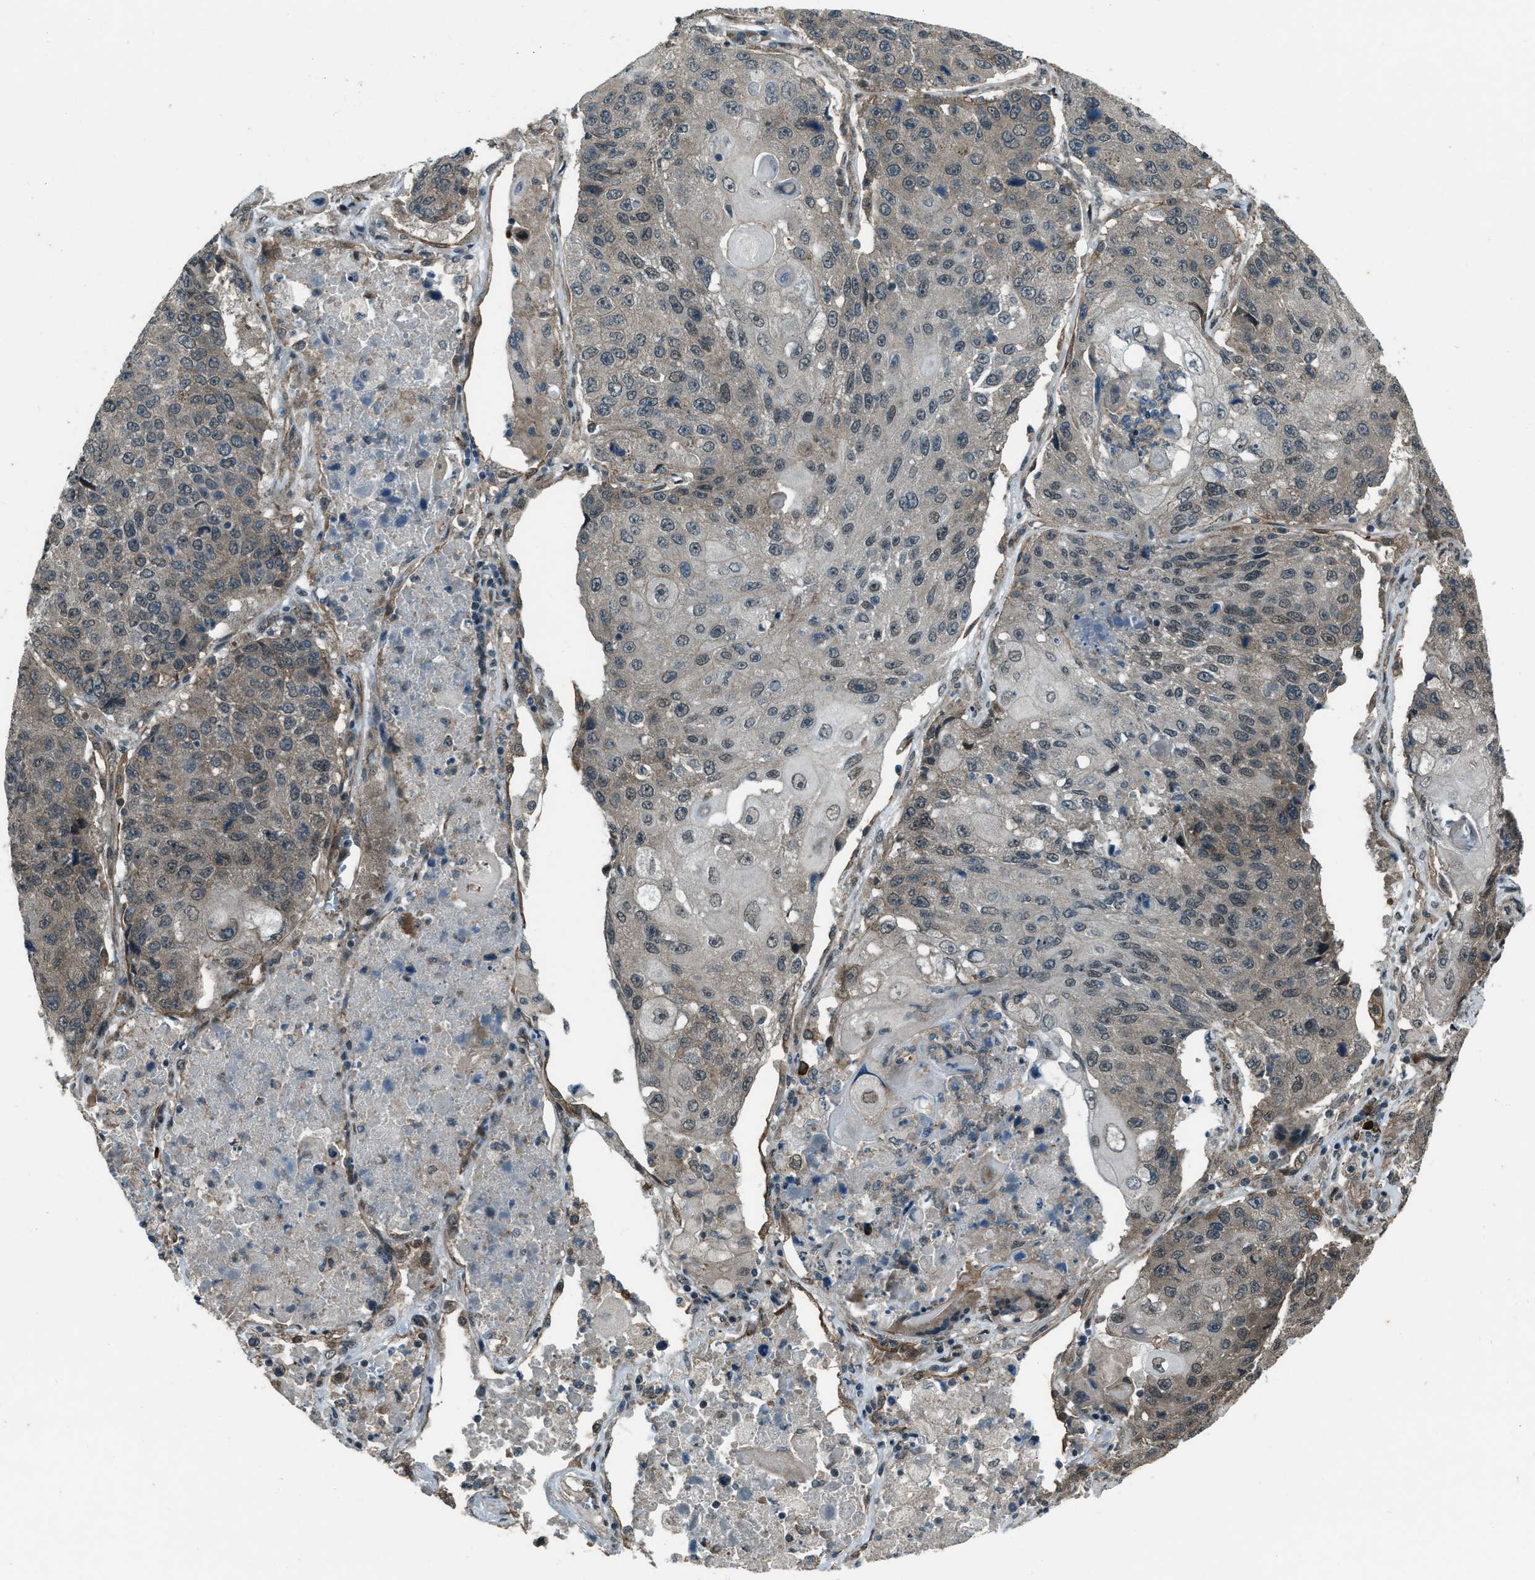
{"staining": {"intensity": "weak", "quantity": "<25%", "location": "cytoplasmic/membranous"}, "tissue": "lung cancer", "cell_type": "Tumor cells", "image_type": "cancer", "snomed": [{"axis": "morphology", "description": "Squamous cell carcinoma, NOS"}, {"axis": "topography", "description": "Lung"}], "caption": "Tumor cells are negative for protein expression in human squamous cell carcinoma (lung).", "gene": "SVIL", "patient": {"sex": "male", "age": 61}}